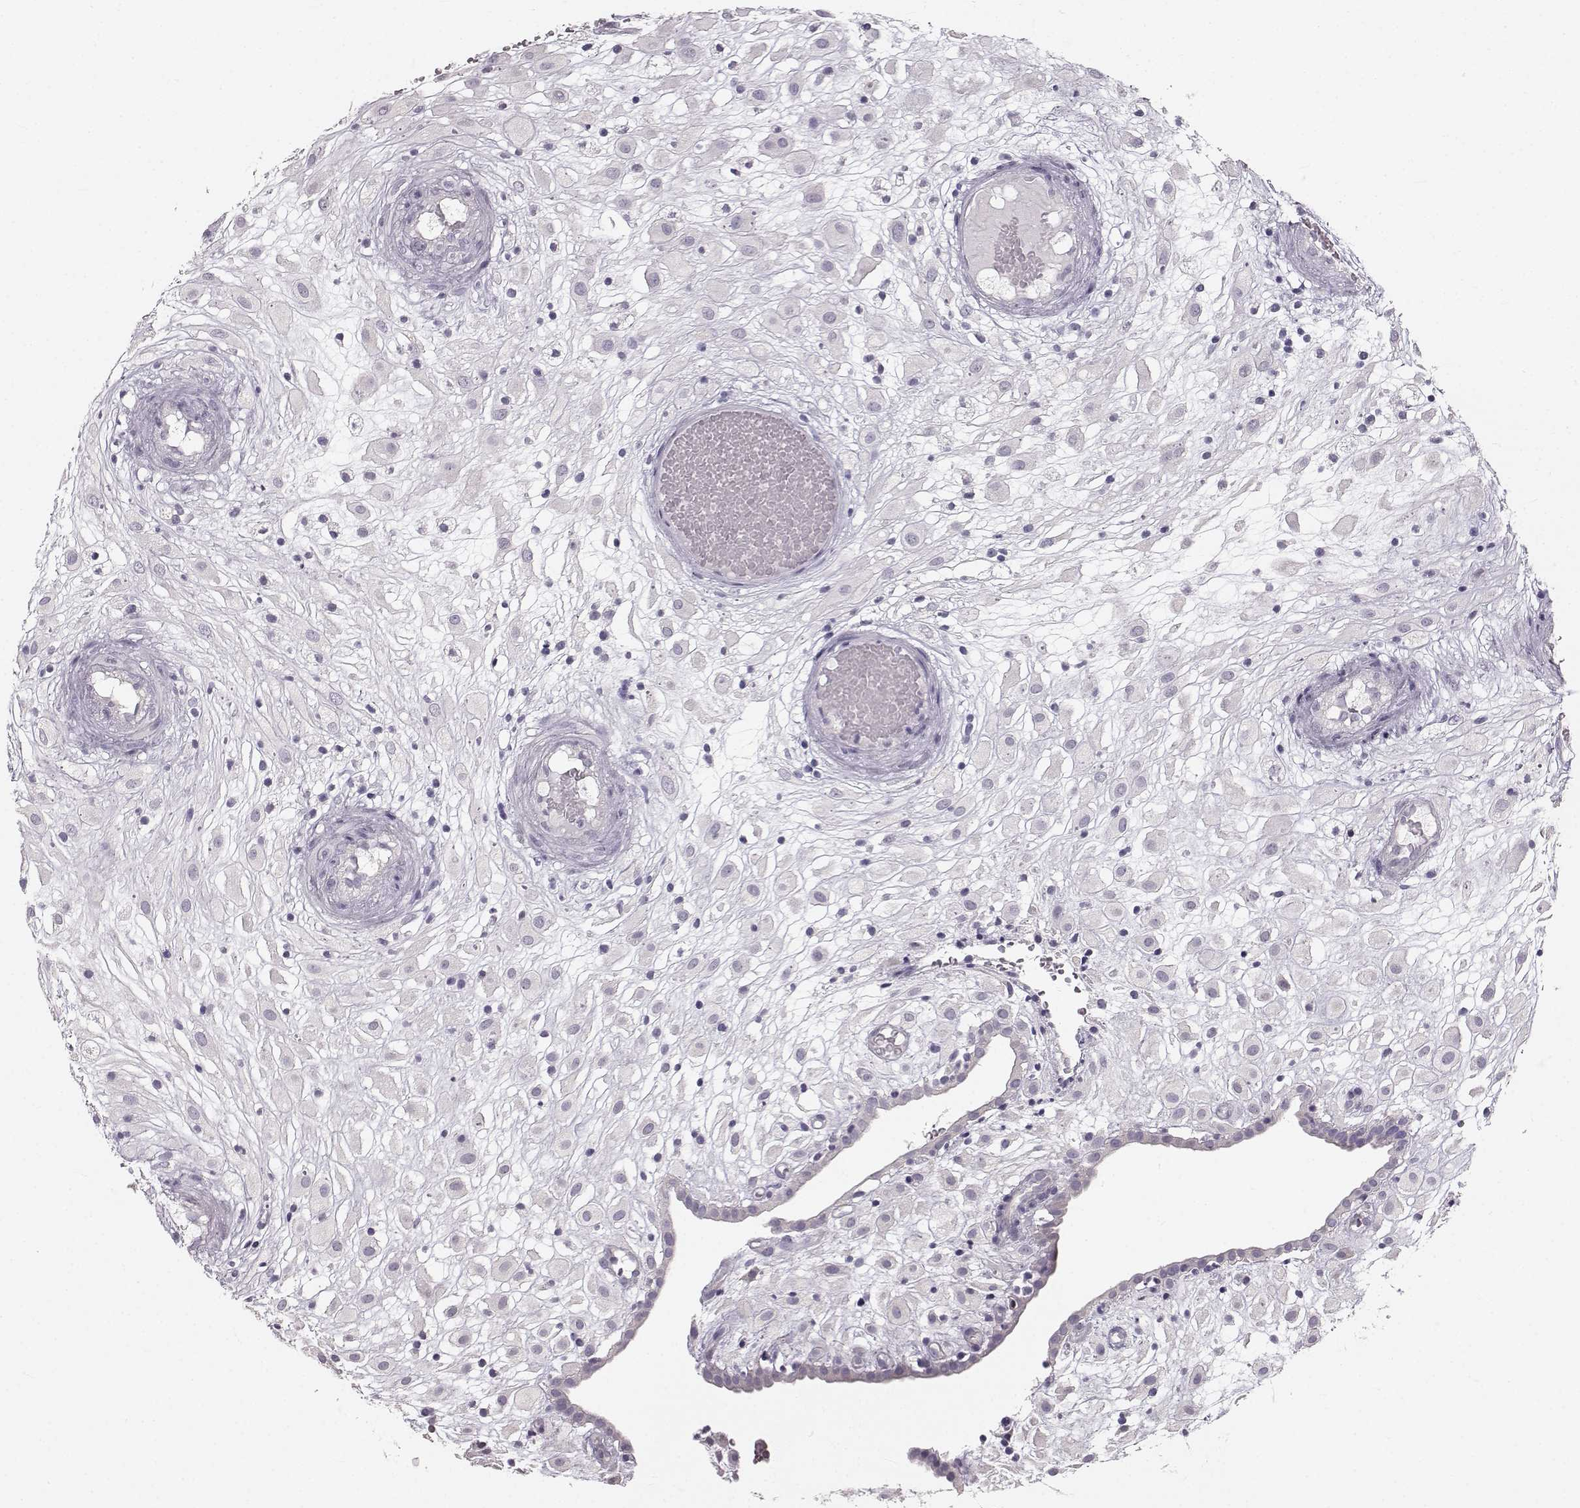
{"staining": {"intensity": "negative", "quantity": "none", "location": "none"}, "tissue": "placenta", "cell_type": "Decidual cells", "image_type": "normal", "snomed": [{"axis": "morphology", "description": "Normal tissue, NOS"}, {"axis": "topography", "description": "Placenta"}], "caption": "DAB immunohistochemical staining of normal placenta reveals no significant expression in decidual cells.", "gene": "OIP5", "patient": {"sex": "female", "age": 24}}